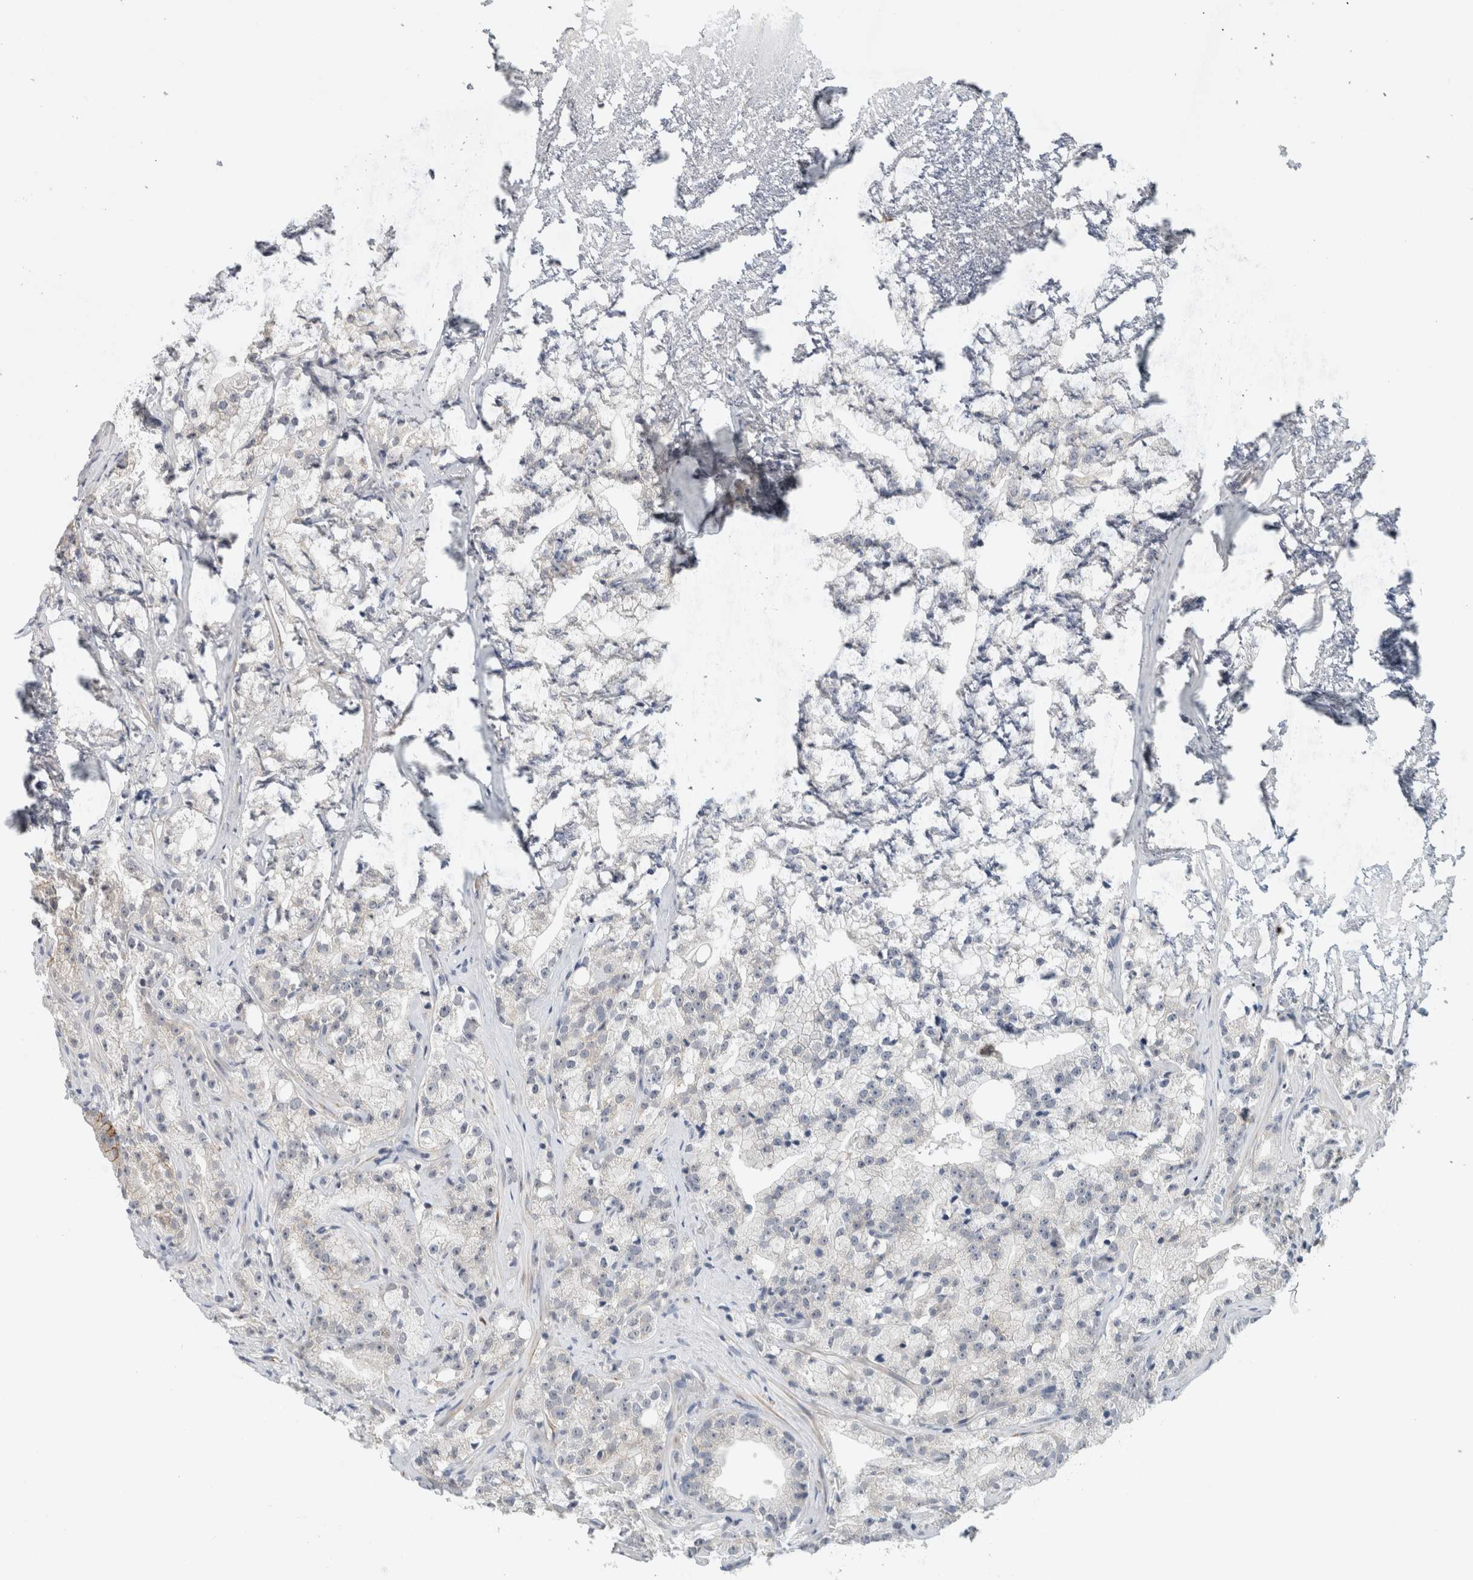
{"staining": {"intensity": "negative", "quantity": "none", "location": "none"}, "tissue": "prostate cancer", "cell_type": "Tumor cells", "image_type": "cancer", "snomed": [{"axis": "morphology", "description": "Adenocarcinoma, High grade"}, {"axis": "topography", "description": "Prostate"}], "caption": "This micrograph is of prostate adenocarcinoma (high-grade) stained with immunohistochemistry to label a protein in brown with the nuclei are counter-stained blue. There is no staining in tumor cells.", "gene": "HCN3", "patient": {"sex": "male", "age": 64}}